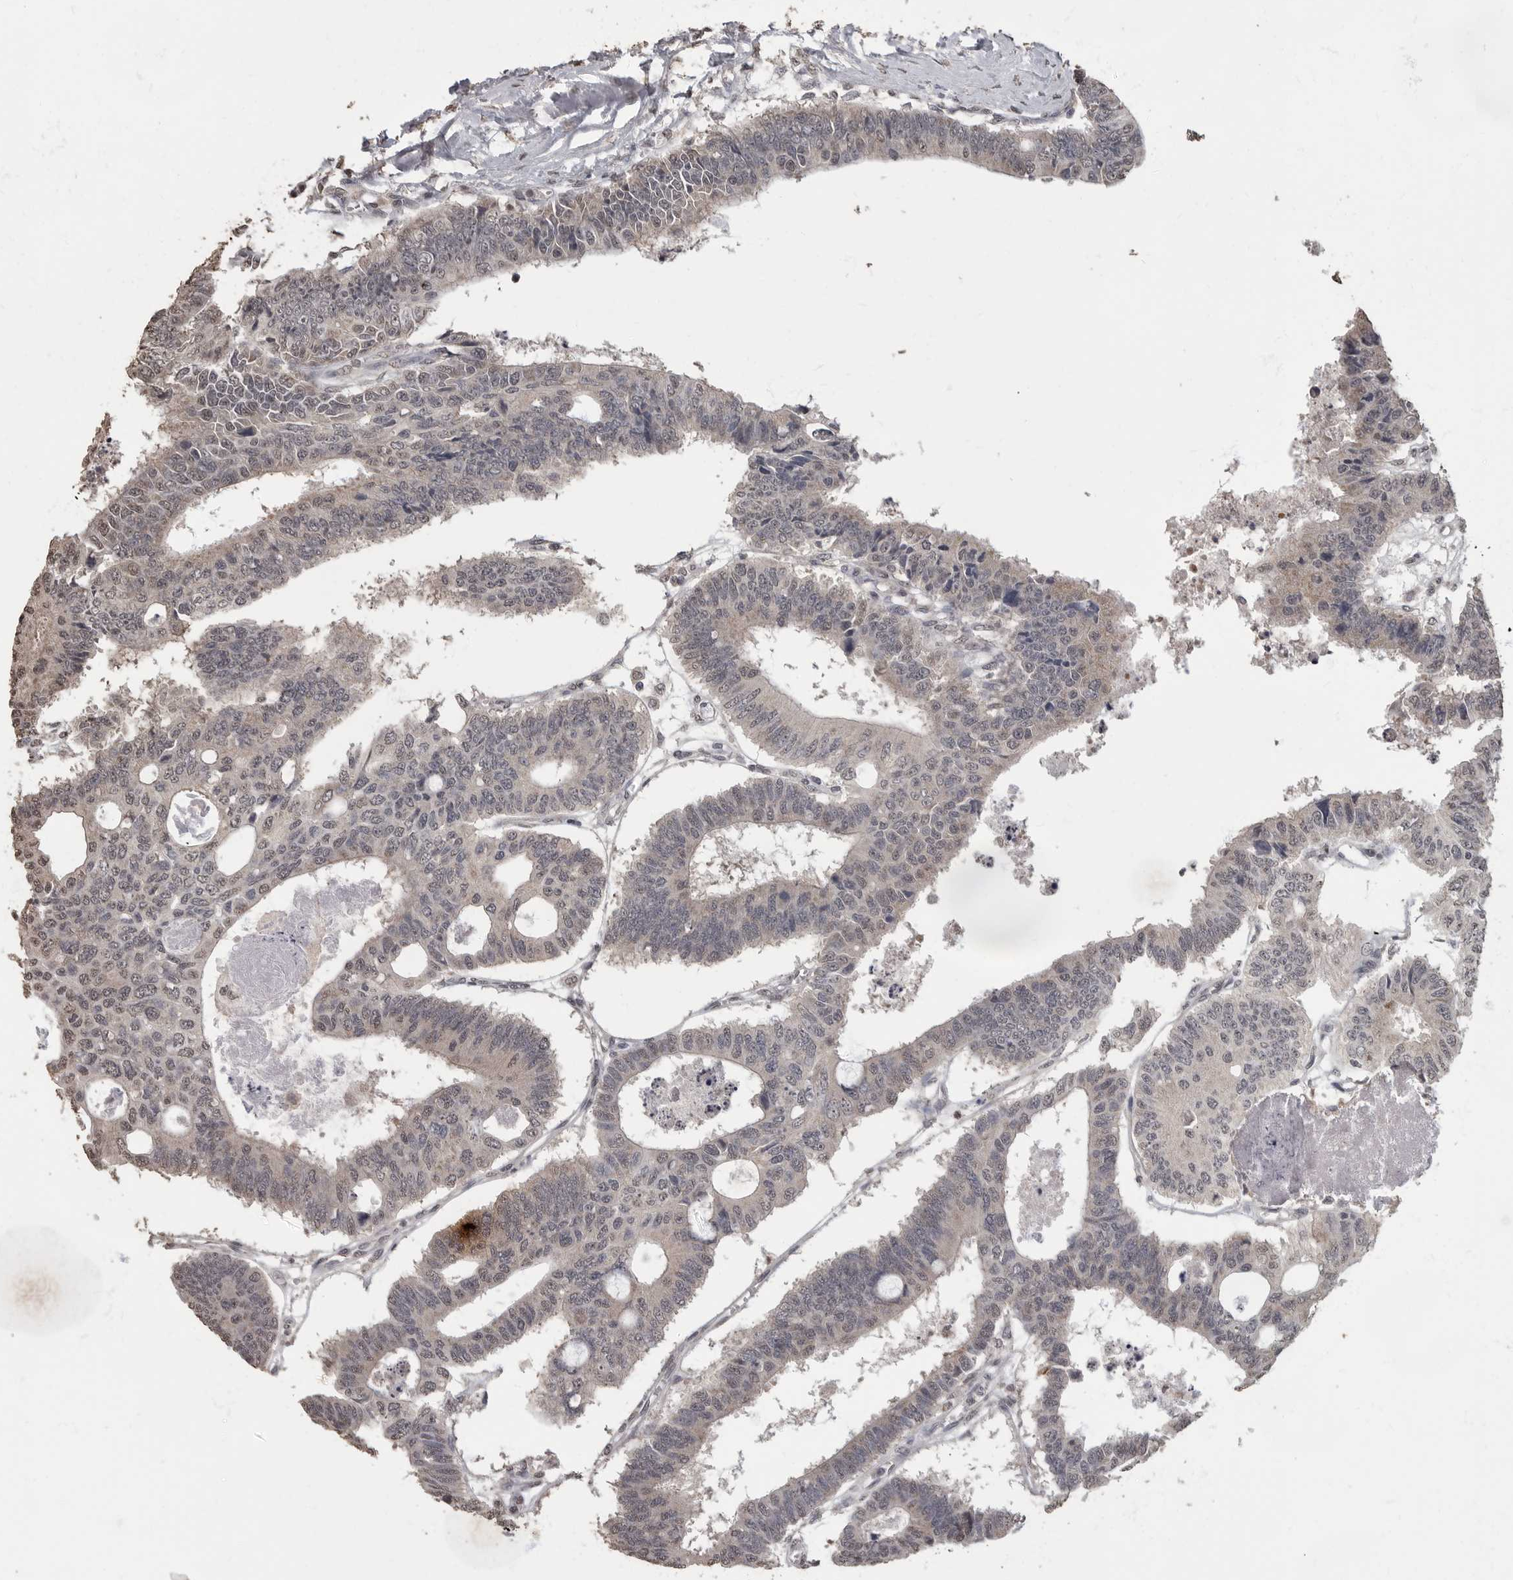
{"staining": {"intensity": "weak", "quantity": "<25%", "location": "nuclear"}, "tissue": "colorectal cancer", "cell_type": "Tumor cells", "image_type": "cancer", "snomed": [{"axis": "morphology", "description": "Adenocarcinoma, NOS"}, {"axis": "topography", "description": "Rectum"}], "caption": "Immunohistochemical staining of colorectal cancer reveals no significant expression in tumor cells.", "gene": "MAFG", "patient": {"sex": "male", "age": 84}}